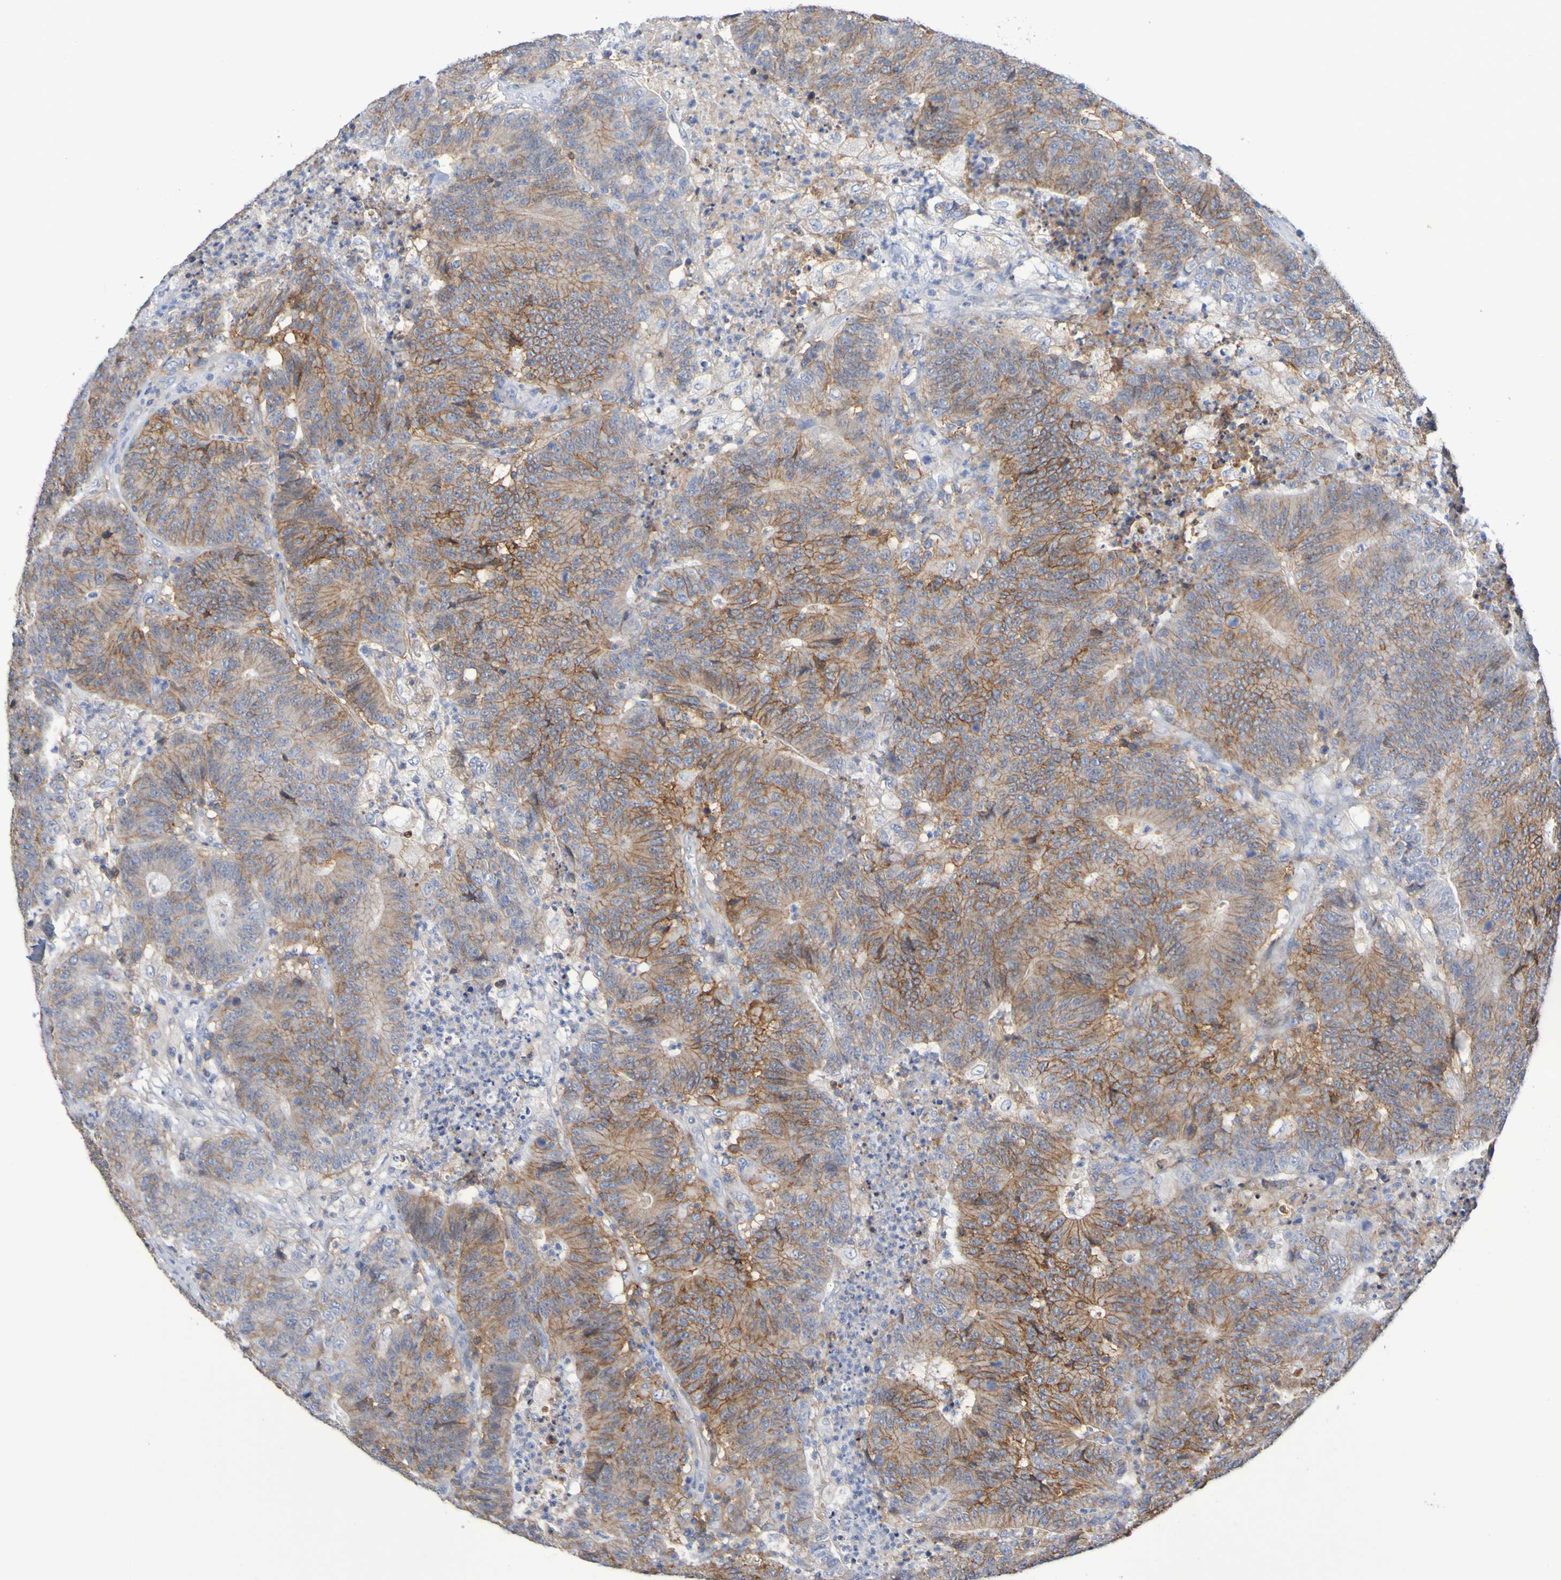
{"staining": {"intensity": "moderate", "quantity": ">75%", "location": "cytoplasmic/membranous"}, "tissue": "colorectal cancer", "cell_type": "Tumor cells", "image_type": "cancer", "snomed": [{"axis": "morphology", "description": "Normal tissue, NOS"}, {"axis": "morphology", "description": "Adenocarcinoma, NOS"}, {"axis": "topography", "description": "Colon"}], "caption": "High-power microscopy captured an immunohistochemistry (IHC) histopathology image of colorectal adenocarcinoma, revealing moderate cytoplasmic/membranous staining in about >75% of tumor cells.", "gene": "SLC3A2", "patient": {"sex": "female", "age": 75}}